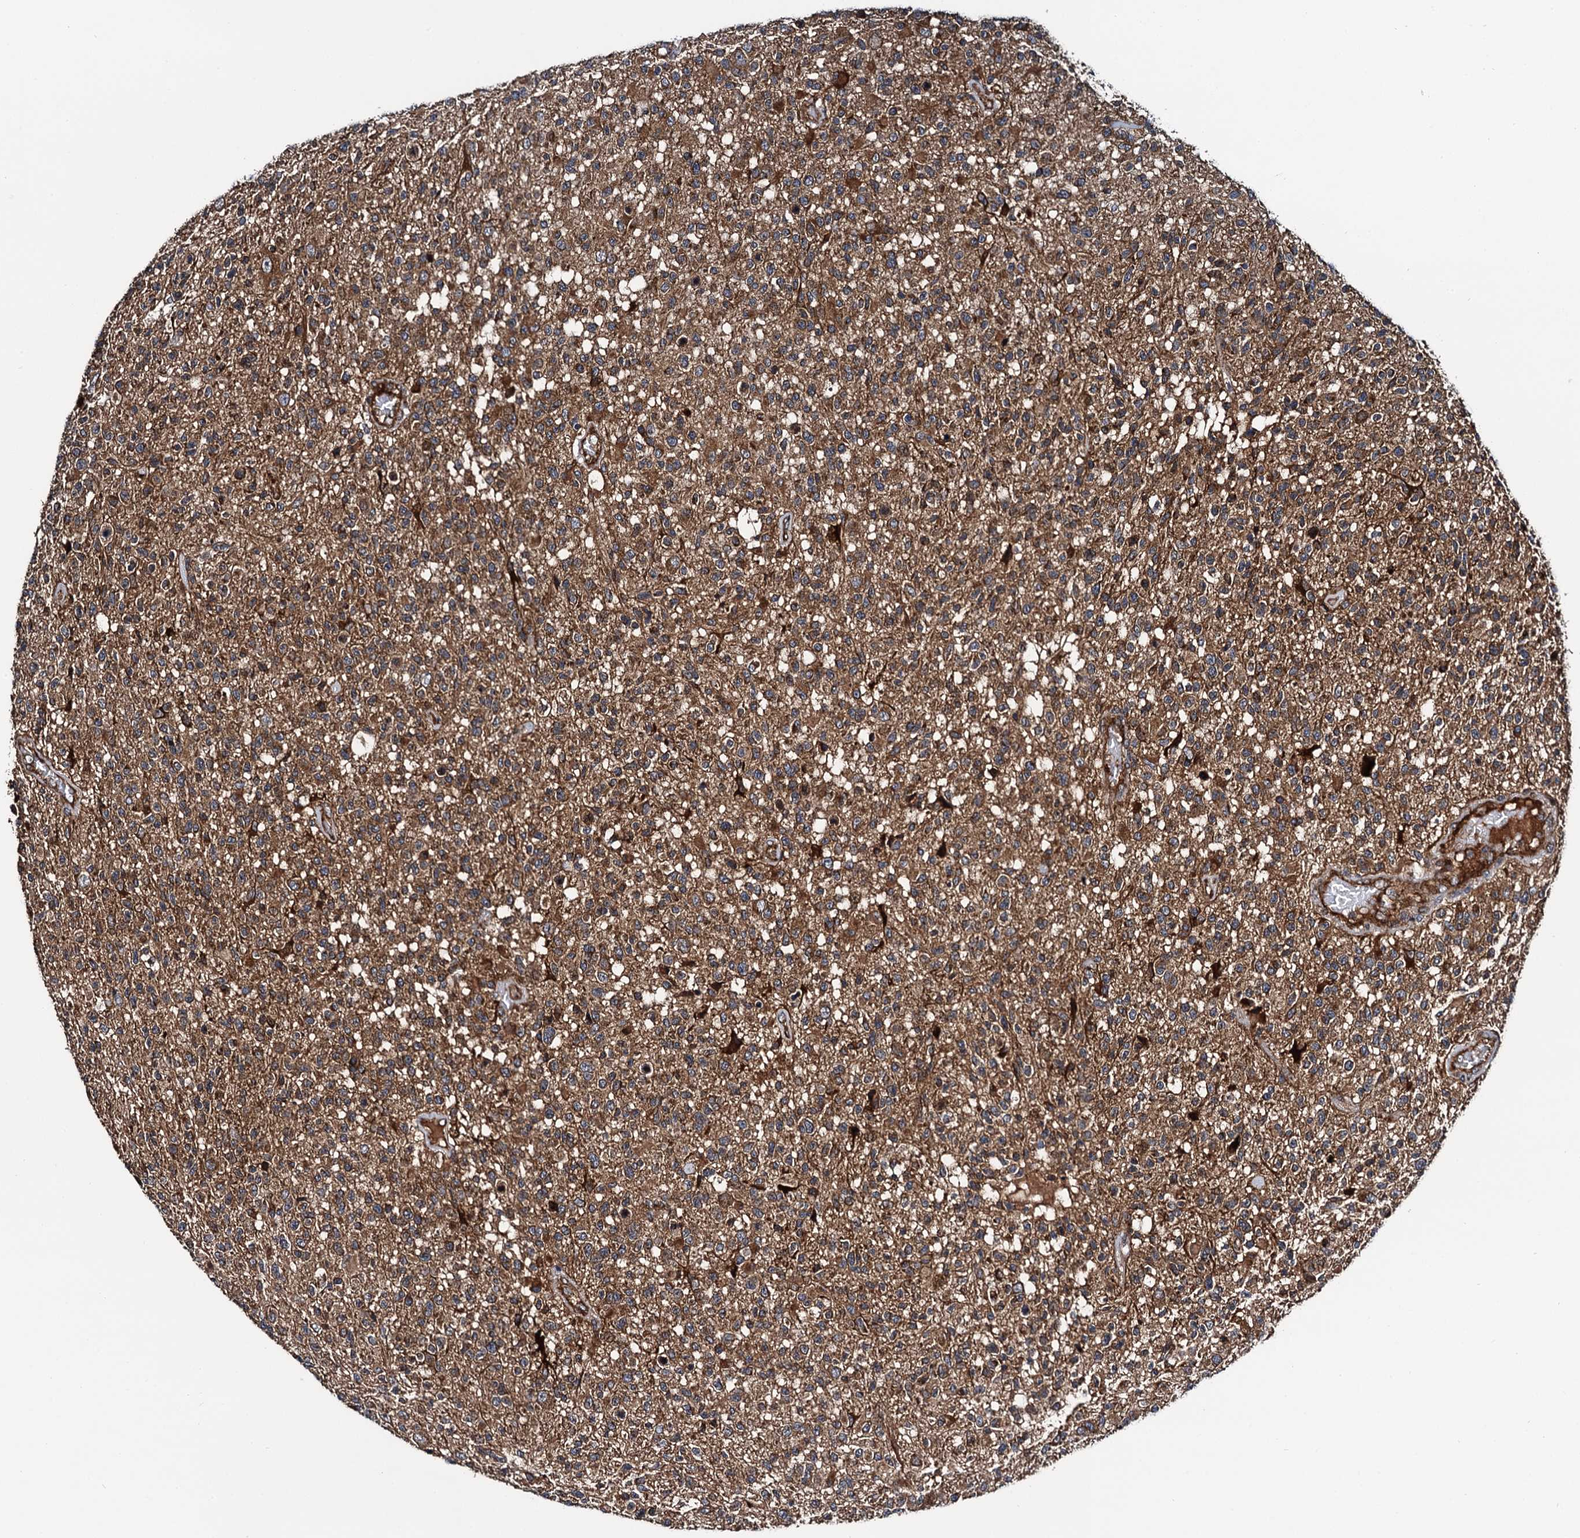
{"staining": {"intensity": "moderate", "quantity": ">75%", "location": "cytoplasmic/membranous"}, "tissue": "glioma", "cell_type": "Tumor cells", "image_type": "cancer", "snomed": [{"axis": "morphology", "description": "Glioma, malignant, High grade"}, {"axis": "morphology", "description": "Glioblastoma, NOS"}, {"axis": "topography", "description": "Brain"}], "caption": "The micrograph shows immunohistochemical staining of glioblastoma. There is moderate cytoplasmic/membranous expression is appreciated in approximately >75% of tumor cells.", "gene": "NEK1", "patient": {"sex": "male", "age": 60}}